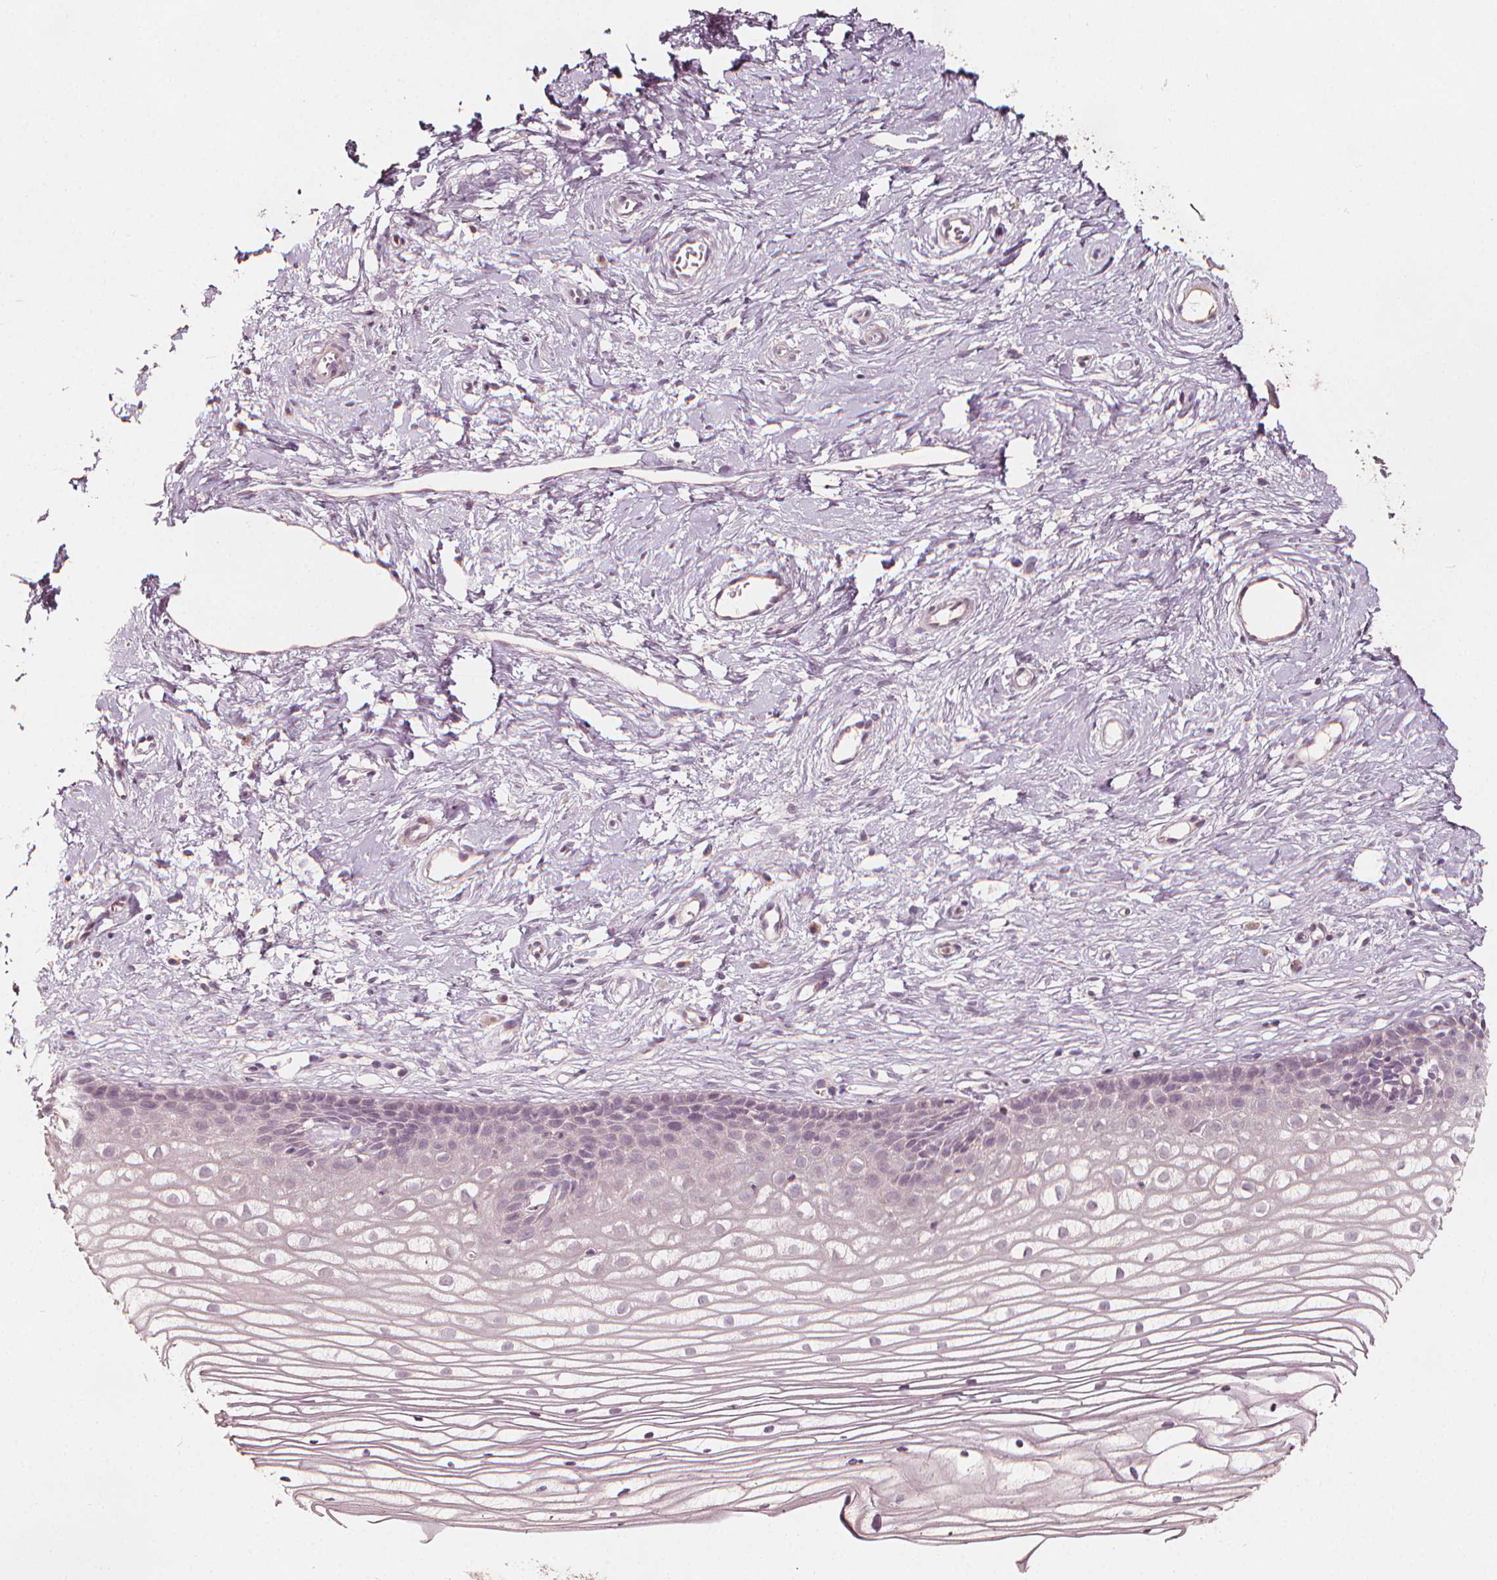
{"staining": {"intensity": "weak", "quantity": "<25%", "location": "cytoplasmic/membranous"}, "tissue": "cervix", "cell_type": "Glandular cells", "image_type": "normal", "snomed": [{"axis": "morphology", "description": "Normal tissue, NOS"}, {"axis": "topography", "description": "Cervix"}], "caption": "The image shows no significant staining in glandular cells of cervix.", "gene": "NPC1L1", "patient": {"sex": "female", "age": 40}}